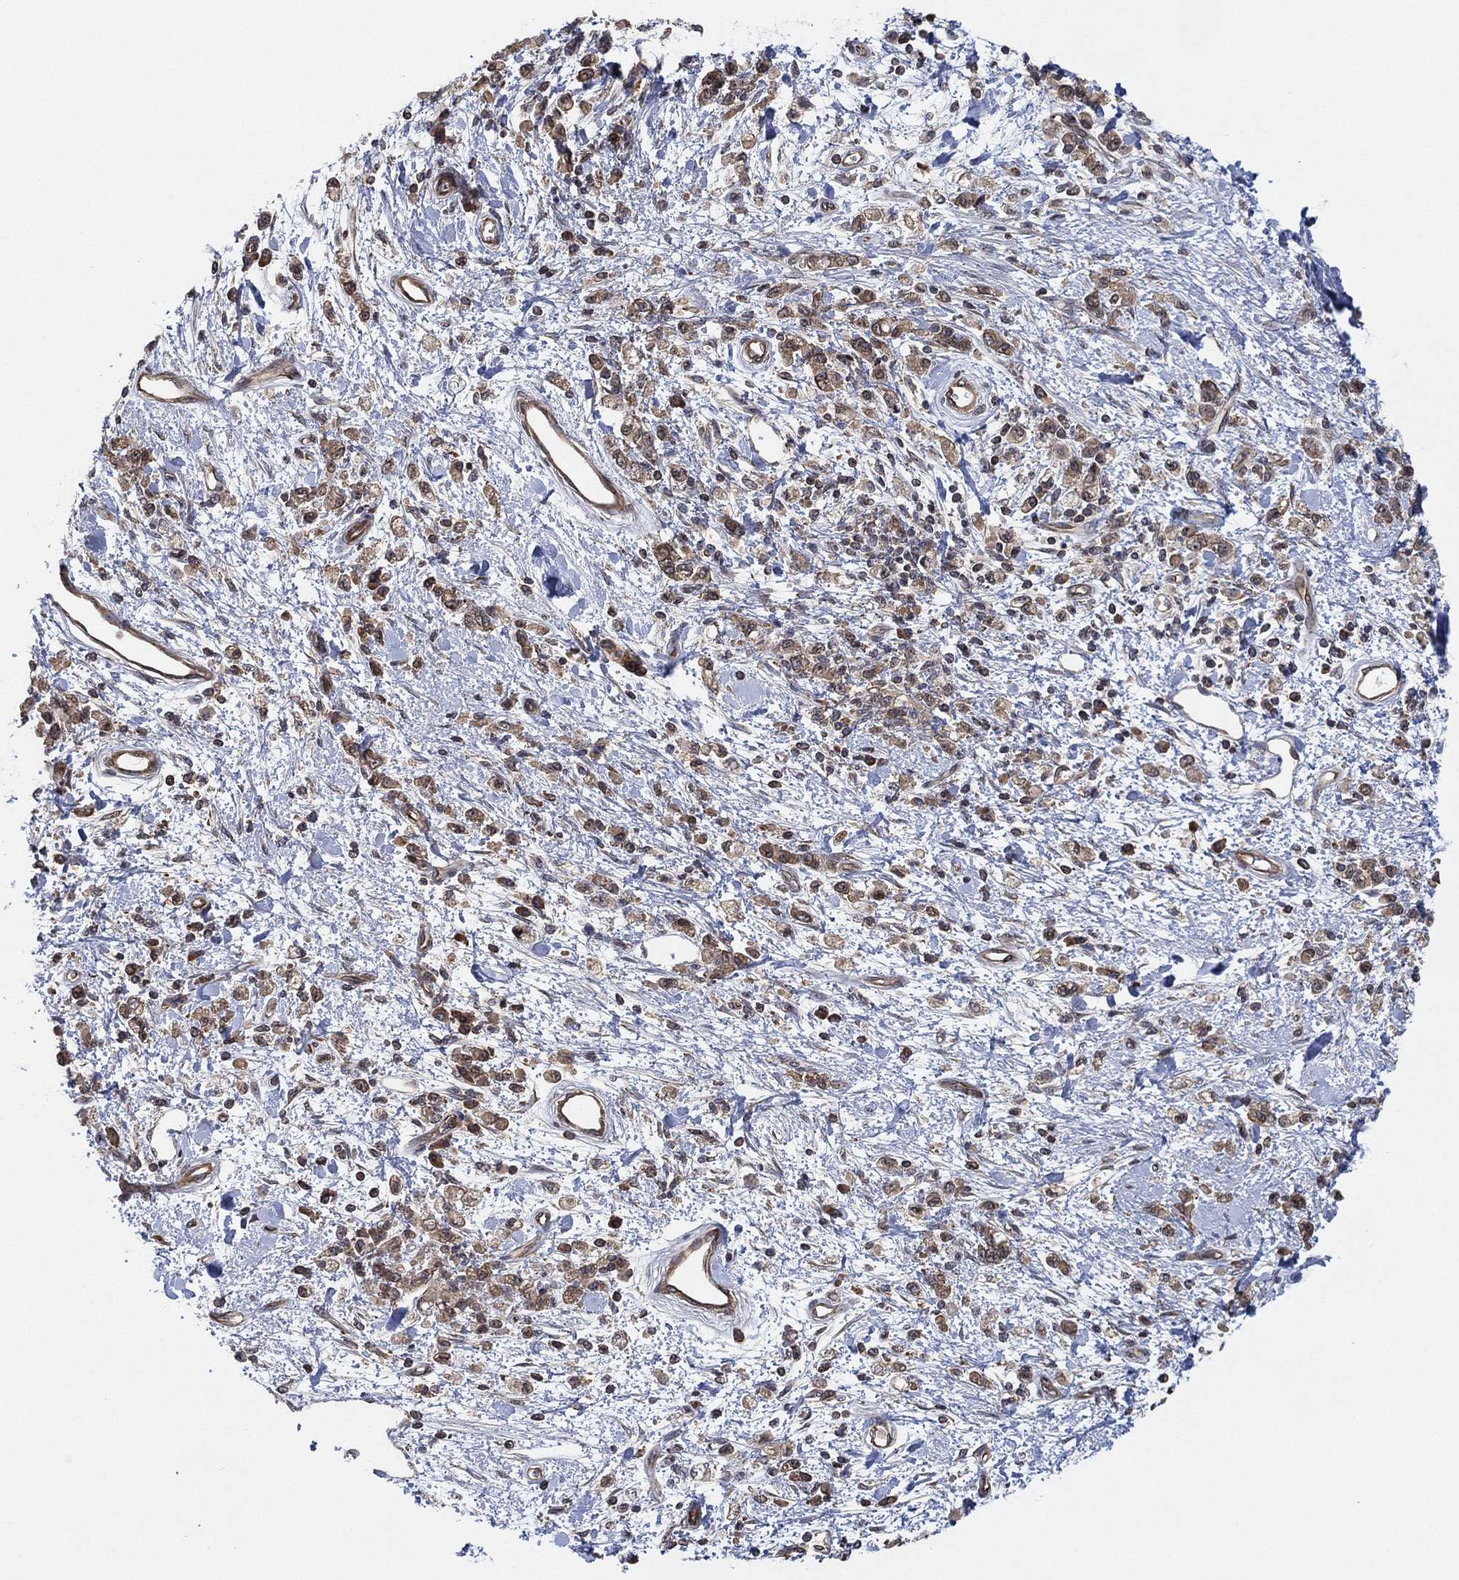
{"staining": {"intensity": "moderate", "quantity": ">75%", "location": "cytoplasmic/membranous"}, "tissue": "stomach cancer", "cell_type": "Tumor cells", "image_type": "cancer", "snomed": [{"axis": "morphology", "description": "Adenocarcinoma, NOS"}, {"axis": "topography", "description": "Stomach"}], "caption": "IHC photomicrograph of neoplastic tissue: human stomach adenocarcinoma stained using IHC reveals medium levels of moderate protein expression localized specifically in the cytoplasmic/membranous of tumor cells, appearing as a cytoplasmic/membranous brown color.", "gene": "TMCO1", "patient": {"sex": "male", "age": 77}}